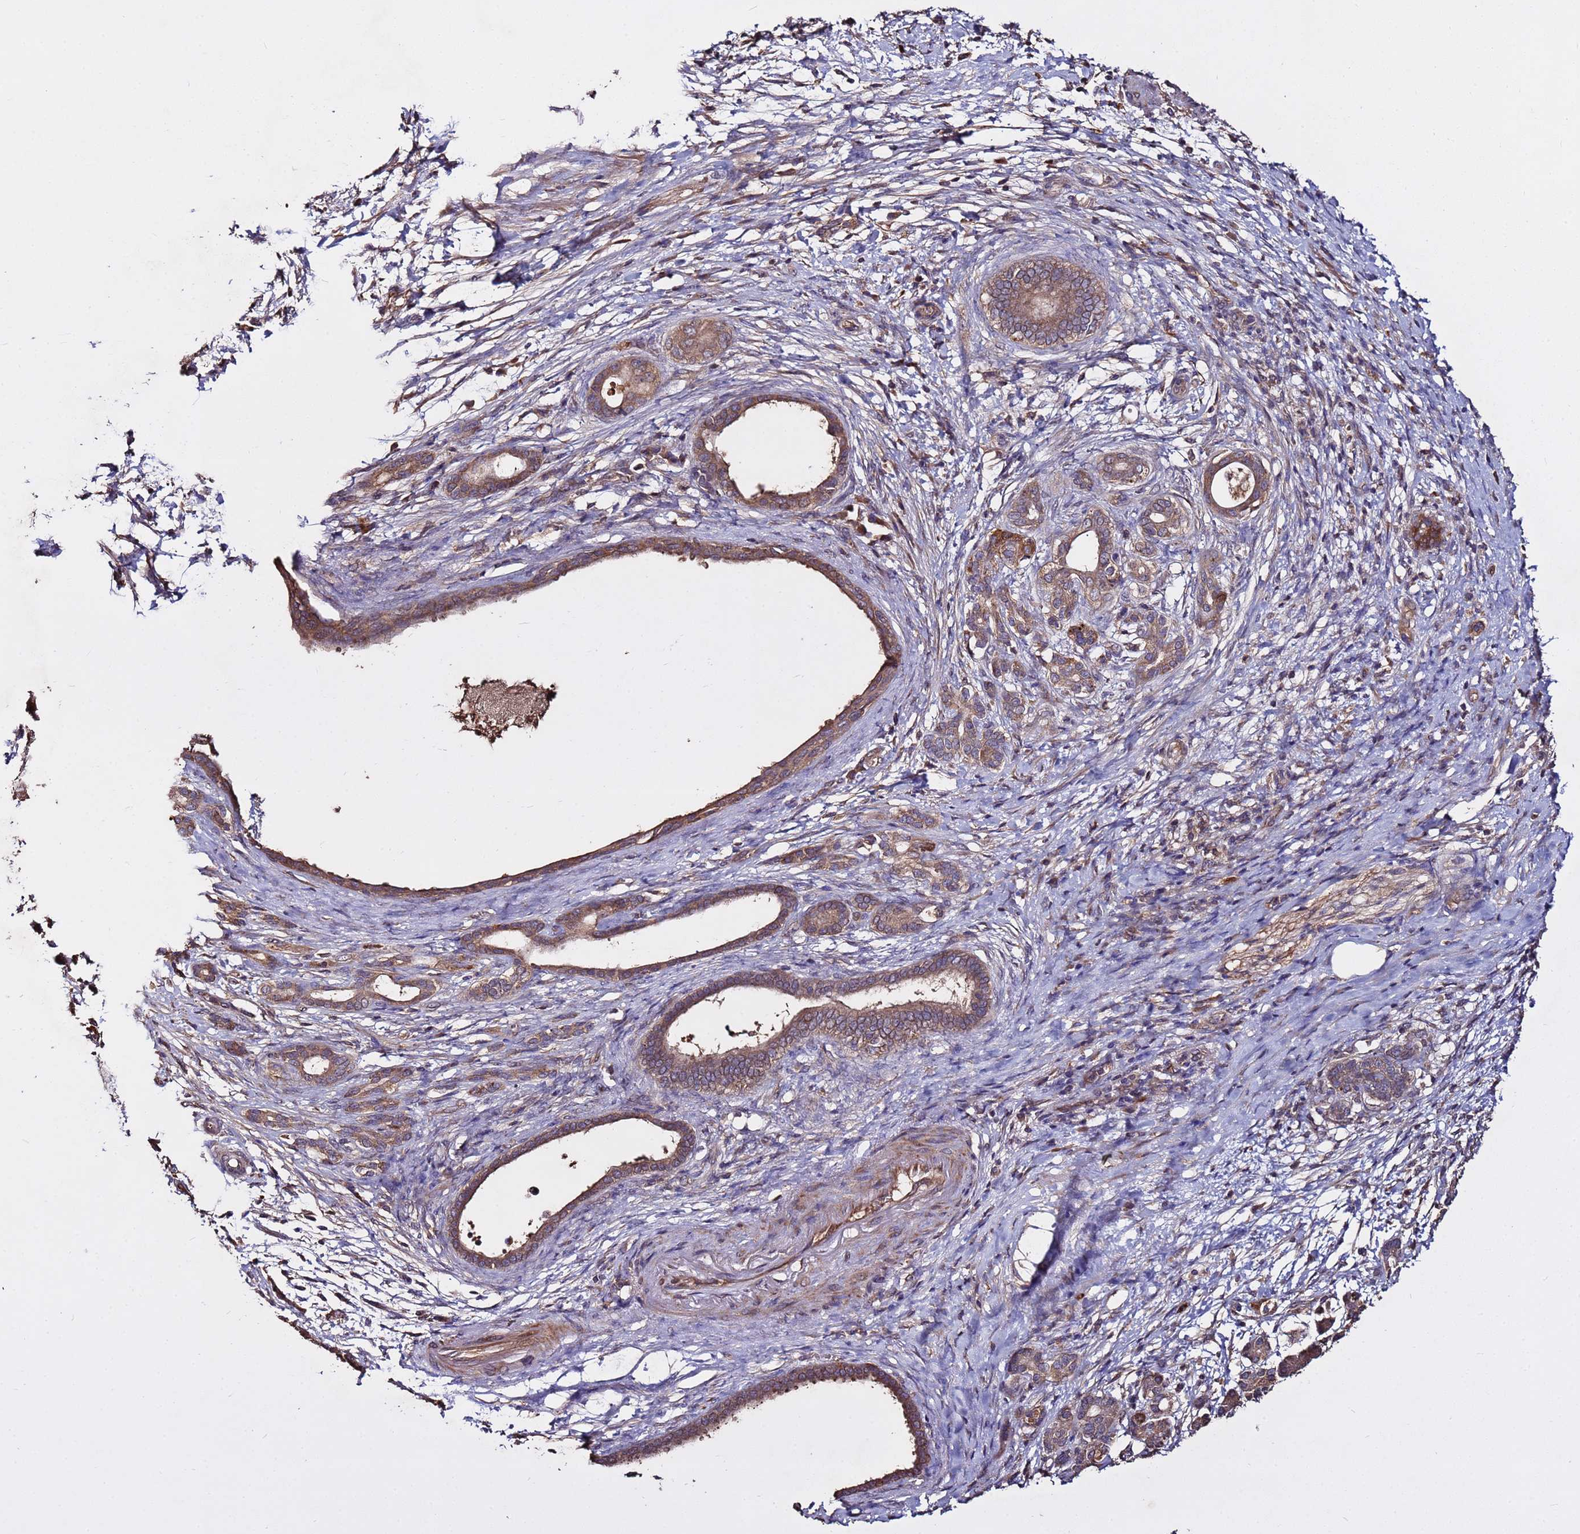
{"staining": {"intensity": "moderate", "quantity": ">75%", "location": "cytoplasmic/membranous"}, "tissue": "pancreatic cancer", "cell_type": "Tumor cells", "image_type": "cancer", "snomed": [{"axis": "morphology", "description": "Adenocarcinoma, NOS"}, {"axis": "topography", "description": "Pancreas"}], "caption": "The histopathology image reveals staining of pancreatic cancer (adenocarcinoma), revealing moderate cytoplasmic/membranous protein staining (brown color) within tumor cells.", "gene": "RPS15A", "patient": {"sex": "female", "age": 55}}